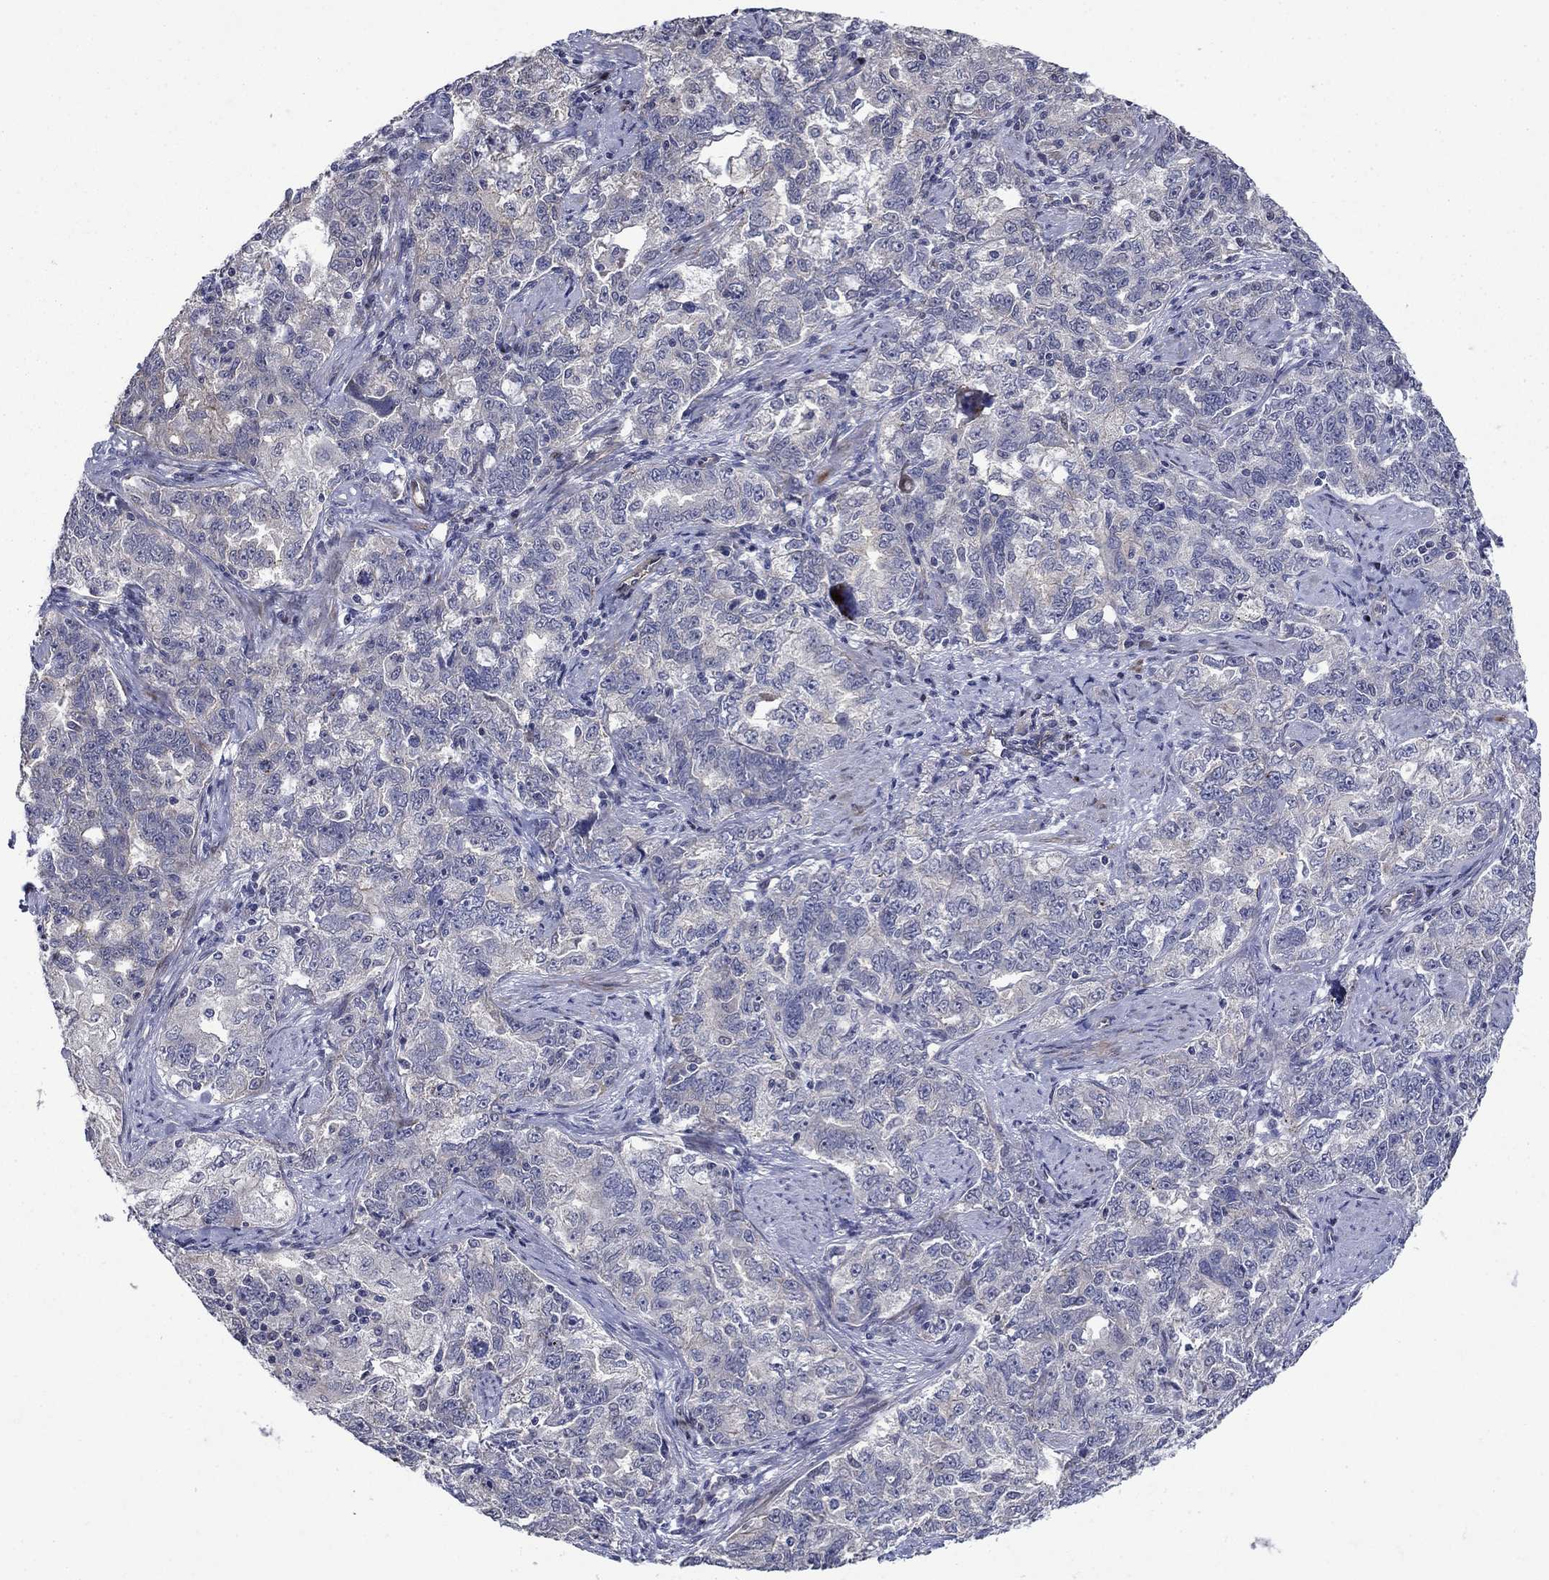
{"staining": {"intensity": "negative", "quantity": "none", "location": "none"}, "tissue": "ovarian cancer", "cell_type": "Tumor cells", "image_type": "cancer", "snomed": [{"axis": "morphology", "description": "Cystadenocarcinoma, serous, NOS"}, {"axis": "topography", "description": "Ovary"}], "caption": "High magnification brightfield microscopy of ovarian cancer stained with DAB (3,3'-diaminobenzidine) (brown) and counterstained with hematoxylin (blue): tumor cells show no significant positivity.", "gene": "SLC7A1", "patient": {"sex": "female", "age": 51}}